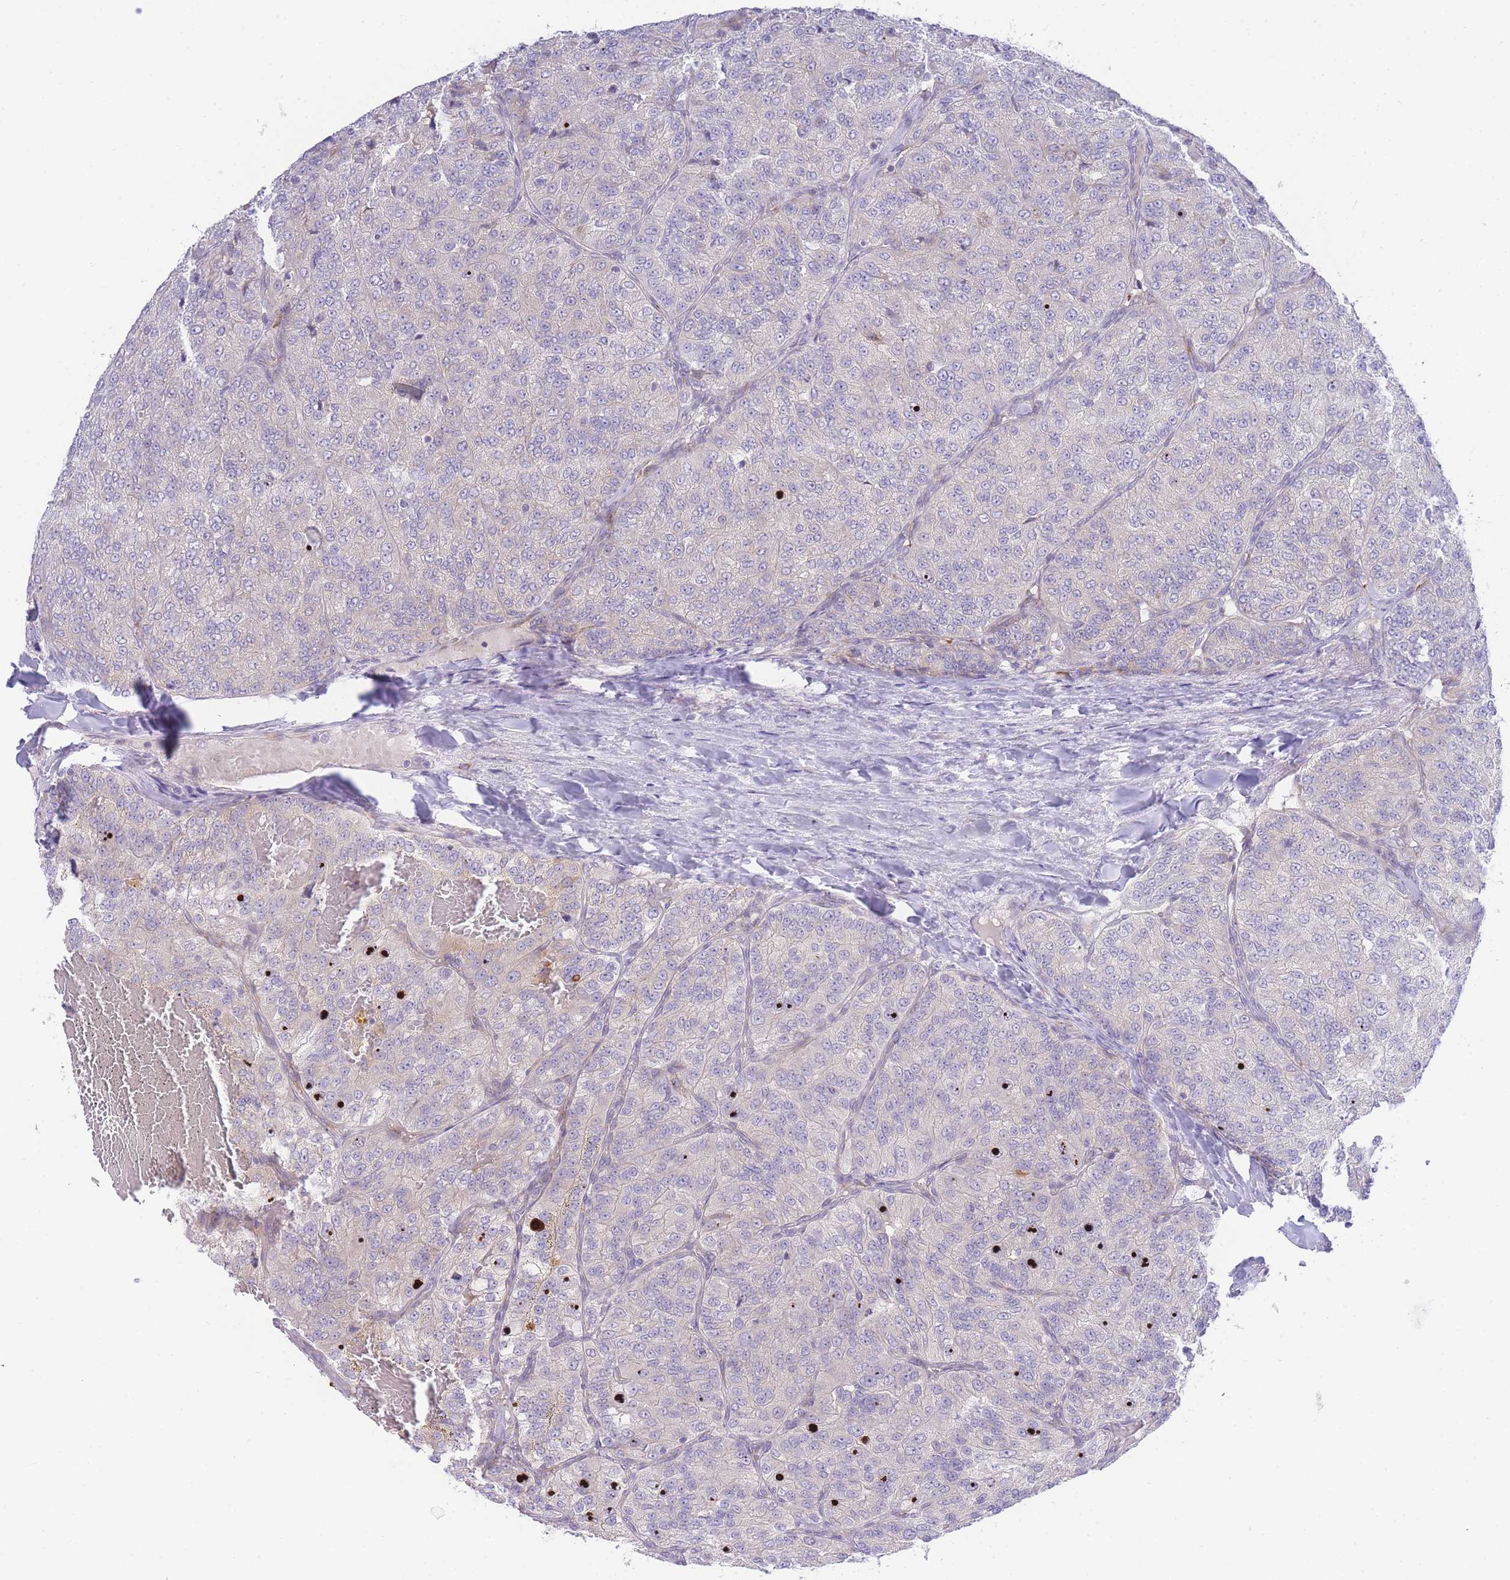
{"staining": {"intensity": "negative", "quantity": "none", "location": "none"}, "tissue": "renal cancer", "cell_type": "Tumor cells", "image_type": "cancer", "snomed": [{"axis": "morphology", "description": "Adenocarcinoma, NOS"}, {"axis": "topography", "description": "Kidney"}], "caption": "Immunohistochemistry (IHC) image of renal cancer stained for a protein (brown), which shows no positivity in tumor cells.", "gene": "ZNF510", "patient": {"sex": "female", "age": 63}}